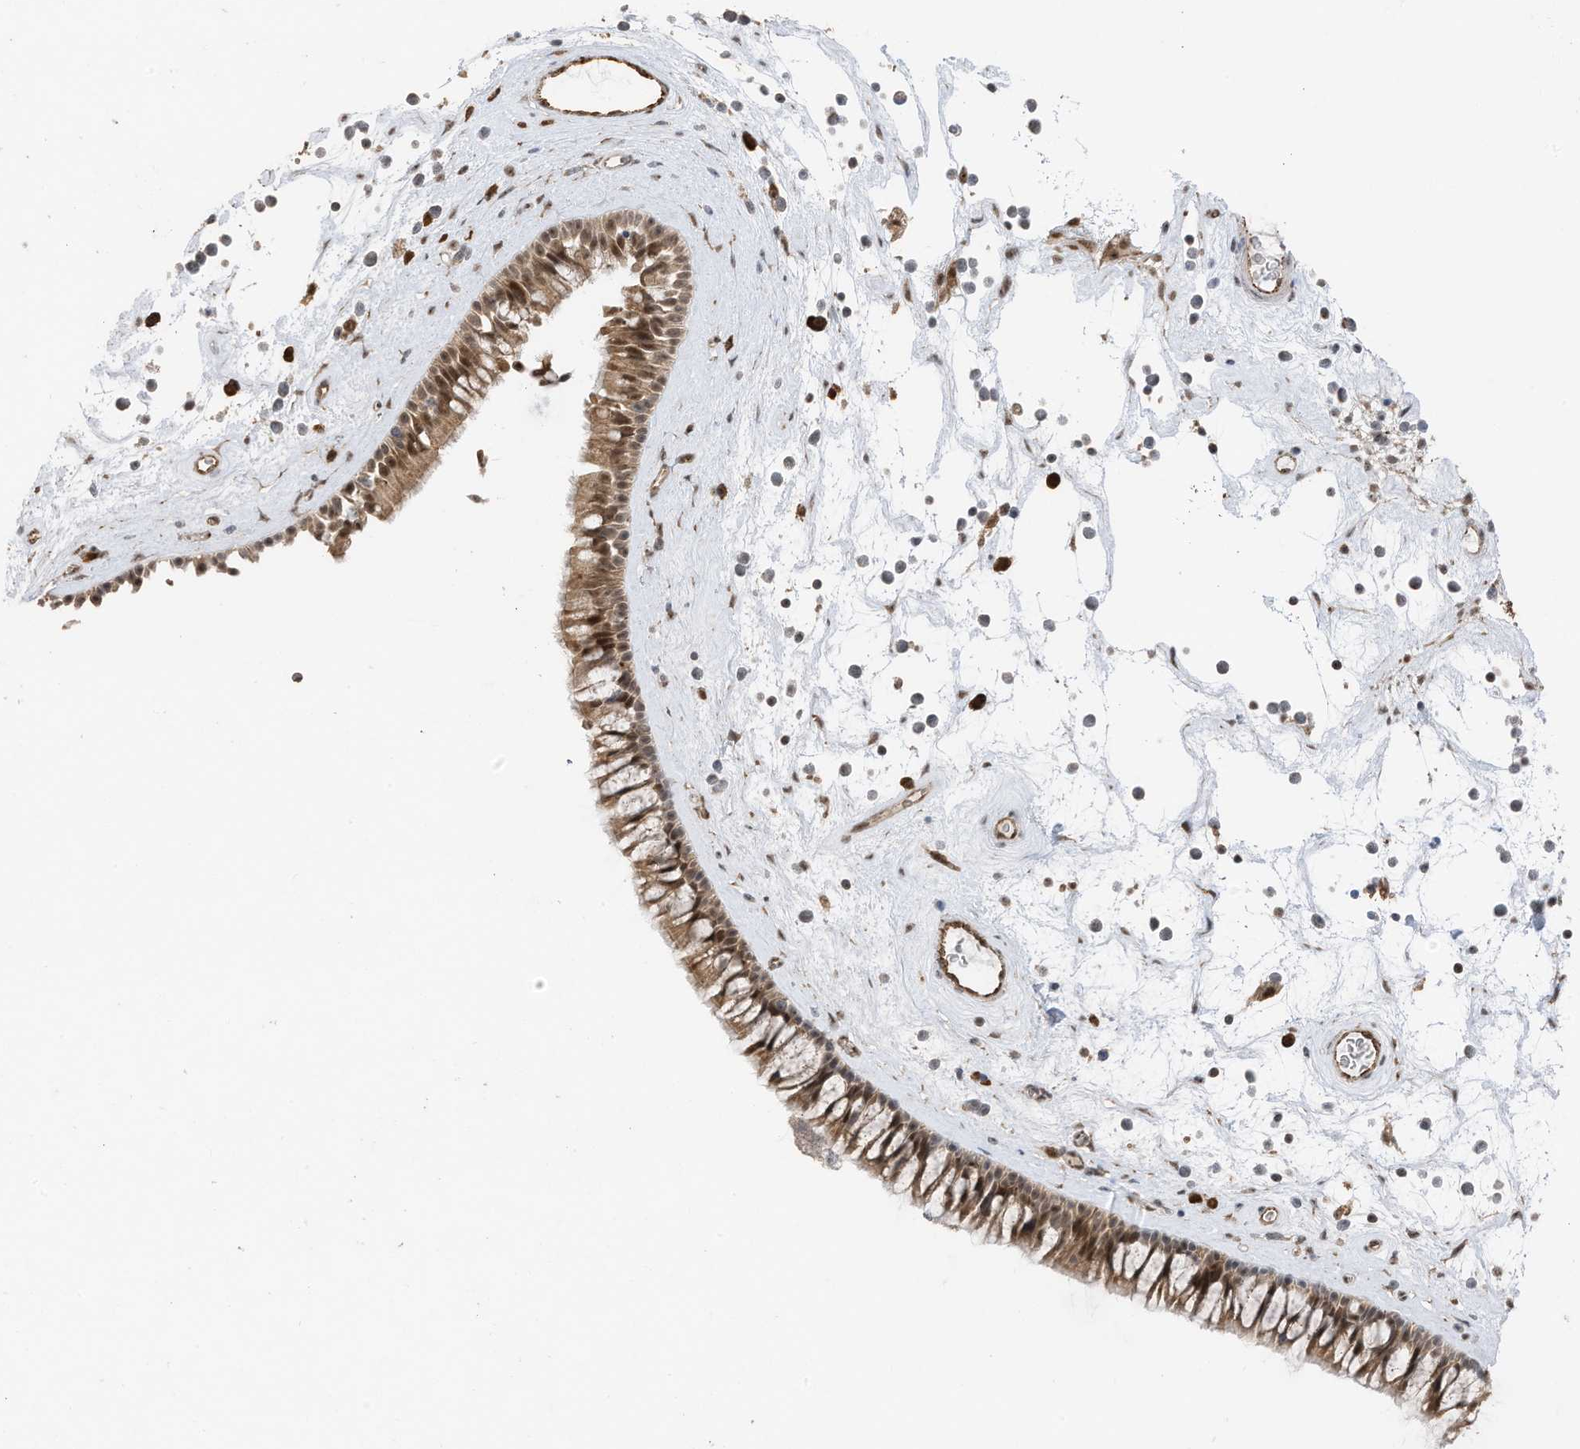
{"staining": {"intensity": "moderate", "quantity": ">75%", "location": "cytoplasmic/membranous,nuclear"}, "tissue": "nasopharynx", "cell_type": "Respiratory epithelial cells", "image_type": "normal", "snomed": [{"axis": "morphology", "description": "Normal tissue, NOS"}, {"axis": "topography", "description": "Nasopharynx"}], "caption": "High-power microscopy captured an immunohistochemistry micrograph of benign nasopharynx, revealing moderate cytoplasmic/membranous,nuclear positivity in about >75% of respiratory epithelial cells. (brown staining indicates protein expression, while blue staining denotes nuclei).", "gene": "ERLEC1", "patient": {"sex": "male", "age": 64}}